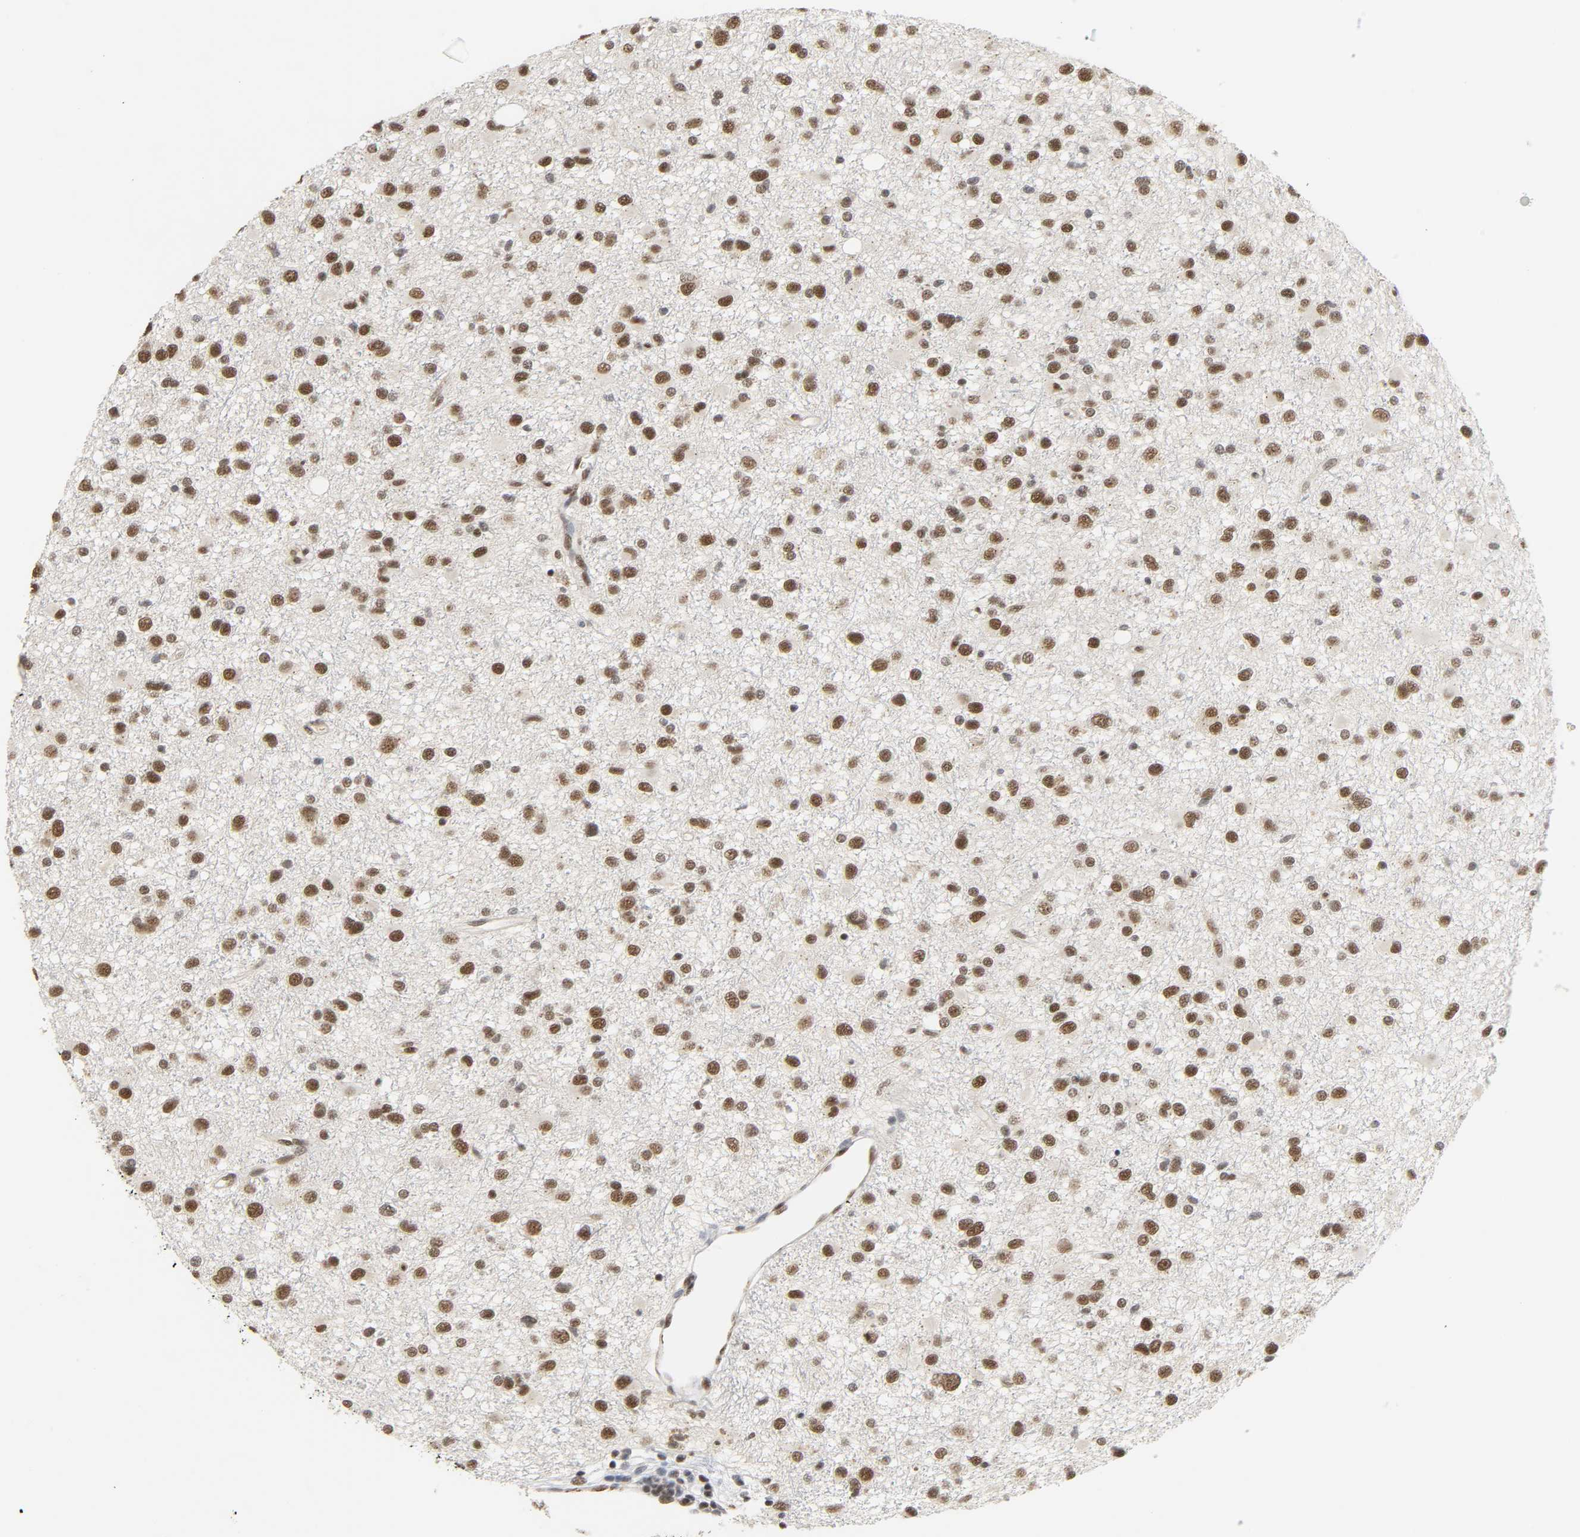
{"staining": {"intensity": "strong", "quantity": ">75%", "location": "nuclear"}, "tissue": "glioma", "cell_type": "Tumor cells", "image_type": "cancer", "snomed": [{"axis": "morphology", "description": "Glioma, malignant, Low grade"}, {"axis": "topography", "description": "Brain"}], "caption": "Immunohistochemistry (IHC) (DAB (3,3'-diaminobenzidine)) staining of human glioma shows strong nuclear protein staining in approximately >75% of tumor cells.", "gene": "NCOA6", "patient": {"sex": "male", "age": 42}}